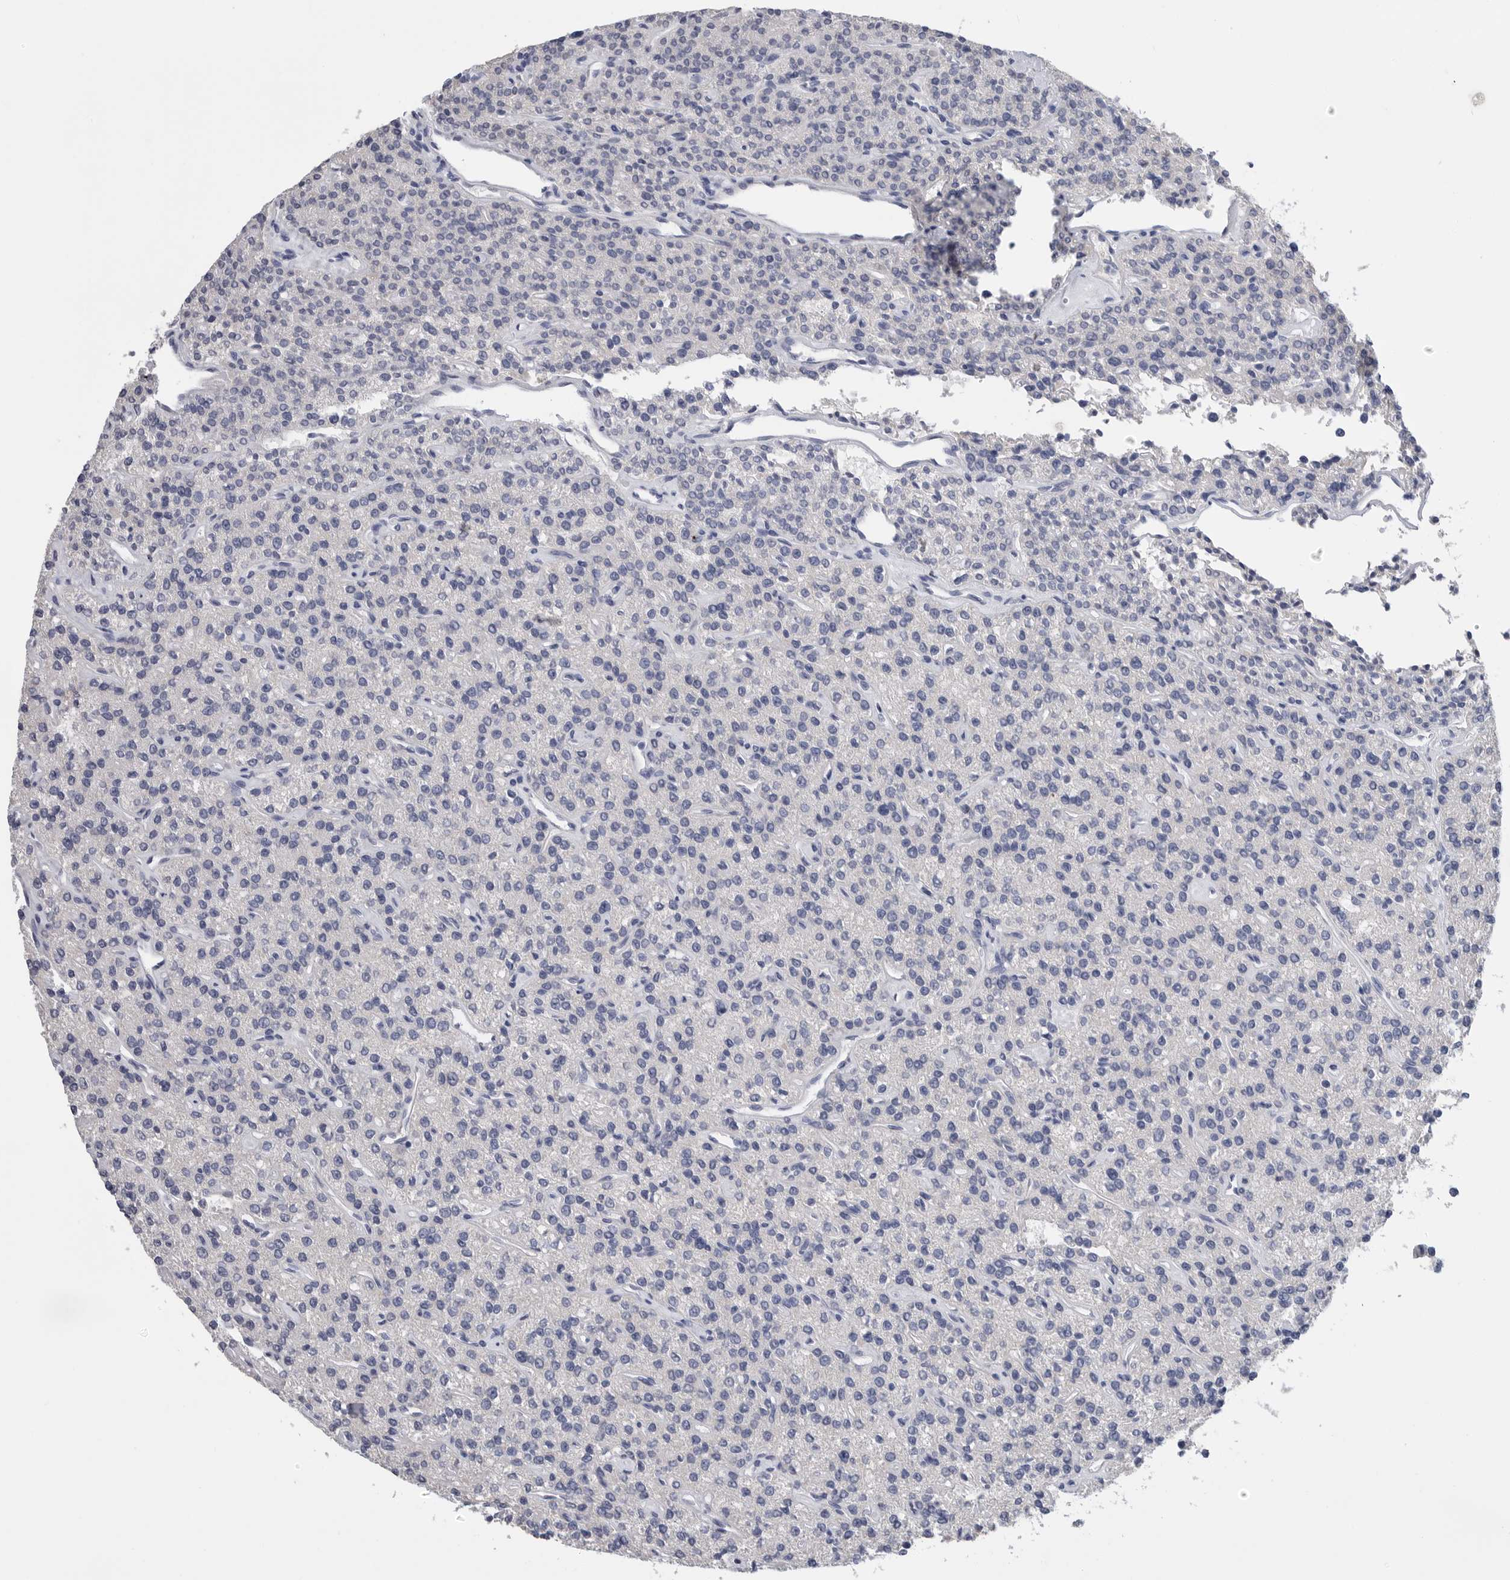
{"staining": {"intensity": "negative", "quantity": "none", "location": "none"}, "tissue": "parathyroid gland", "cell_type": "Glandular cells", "image_type": "normal", "snomed": [{"axis": "morphology", "description": "Normal tissue, NOS"}, {"axis": "topography", "description": "Parathyroid gland"}], "caption": "Immunohistochemical staining of benign human parathyroid gland reveals no significant positivity in glandular cells. Nuclei are stained in blue.", "gene": "FABP6", "patient": {"sex": "male", "age": 46}}